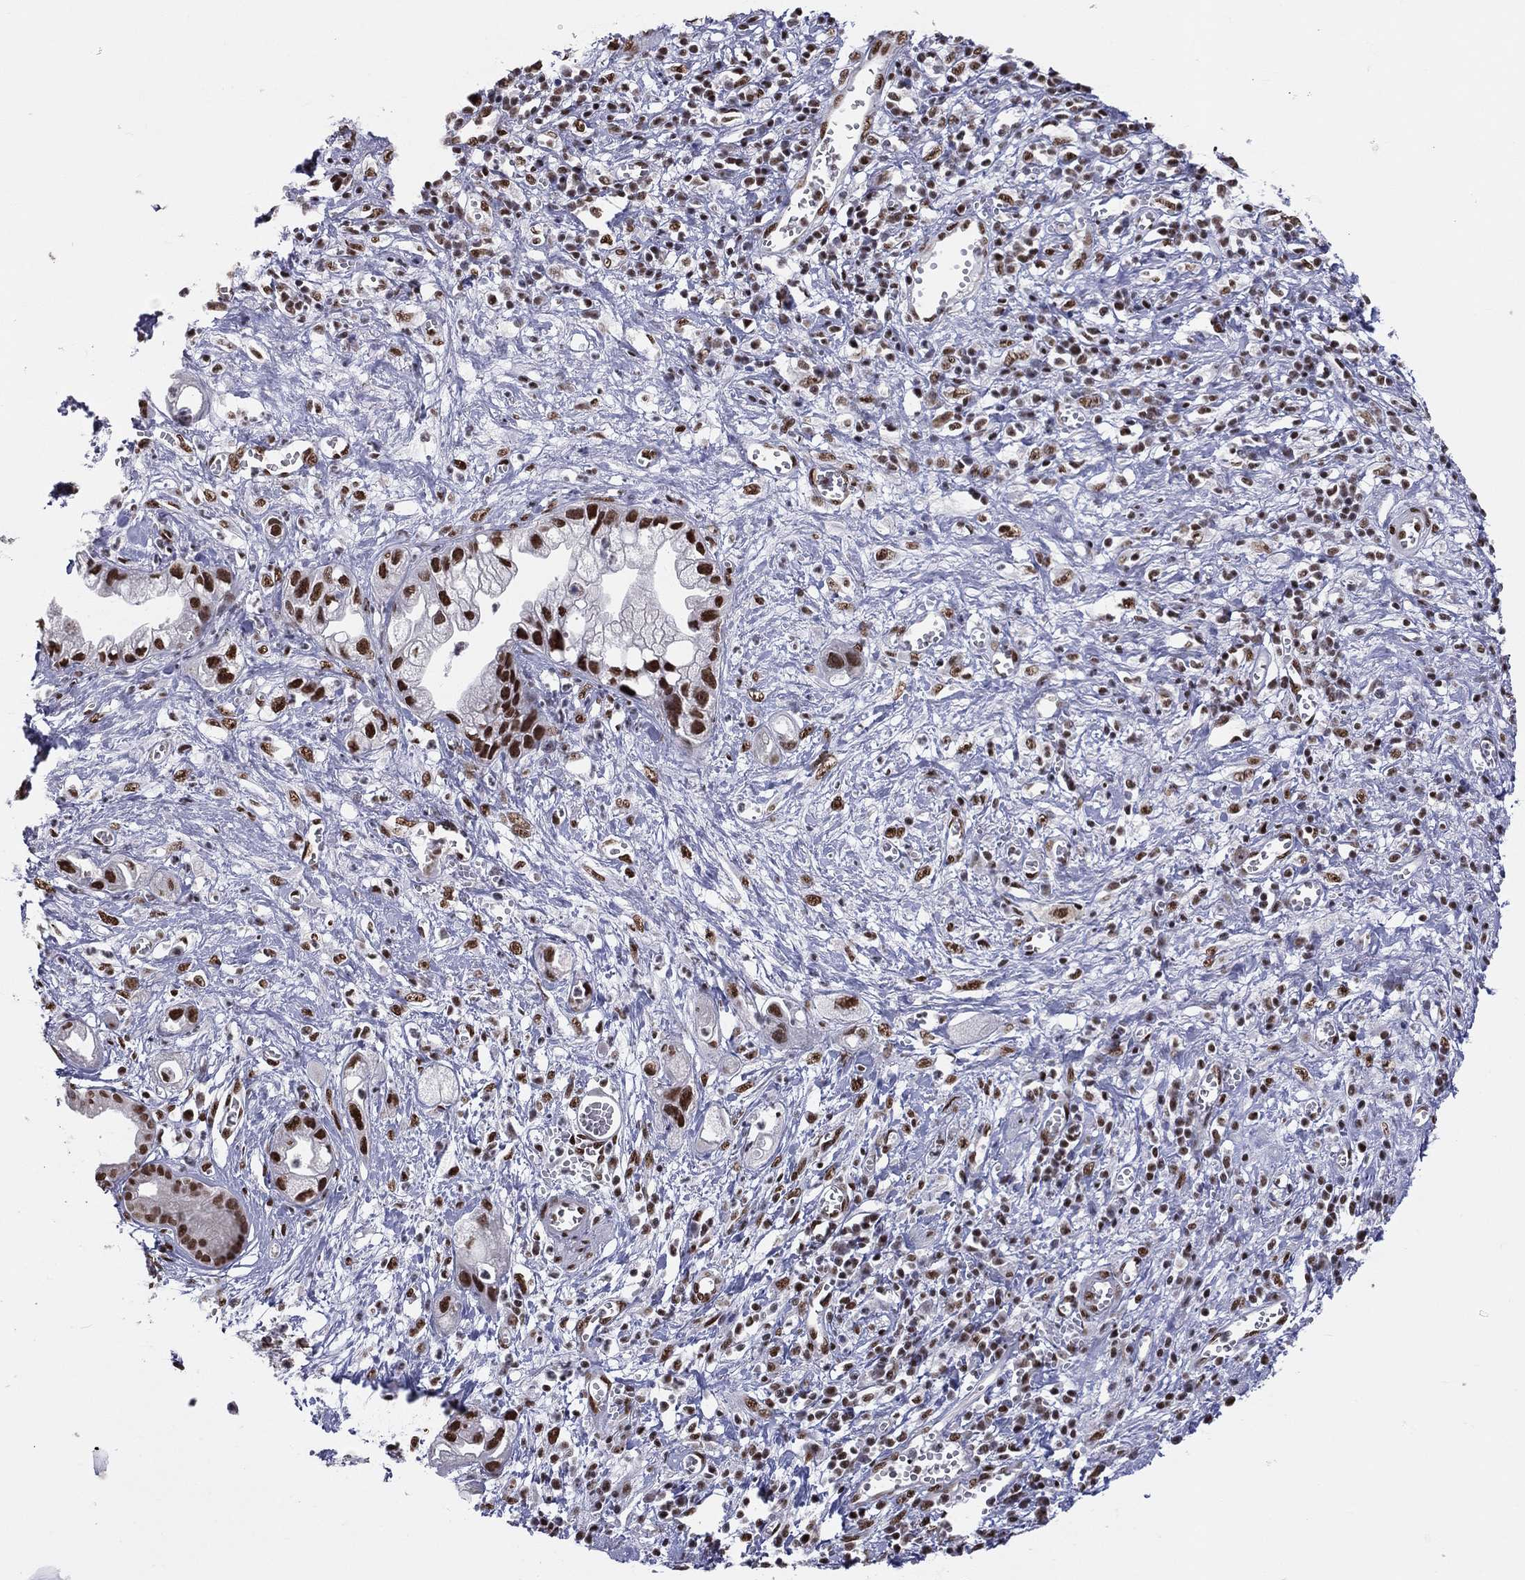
{"staining": {"intensity": "strong", "quantity": ">75%", "location": "nuclear"}, "tissue": "pancreatic cancer", "cell_type": "Tumor cells", "image_type": "cancer", "snomed": [{"axis": "morphology", "description": "Adenocarcinoma, NOS"}, {"axis": "topography", "description": "Pancreas"}], "caption": "Pancreatic adenocarcinoma was stained to show a protein in brown. There is high levels of strong nuclear expression in approximately >75% of tumor cells.", "gene": "ZNF7", "patient": {"sex": "female", "age": 73}}